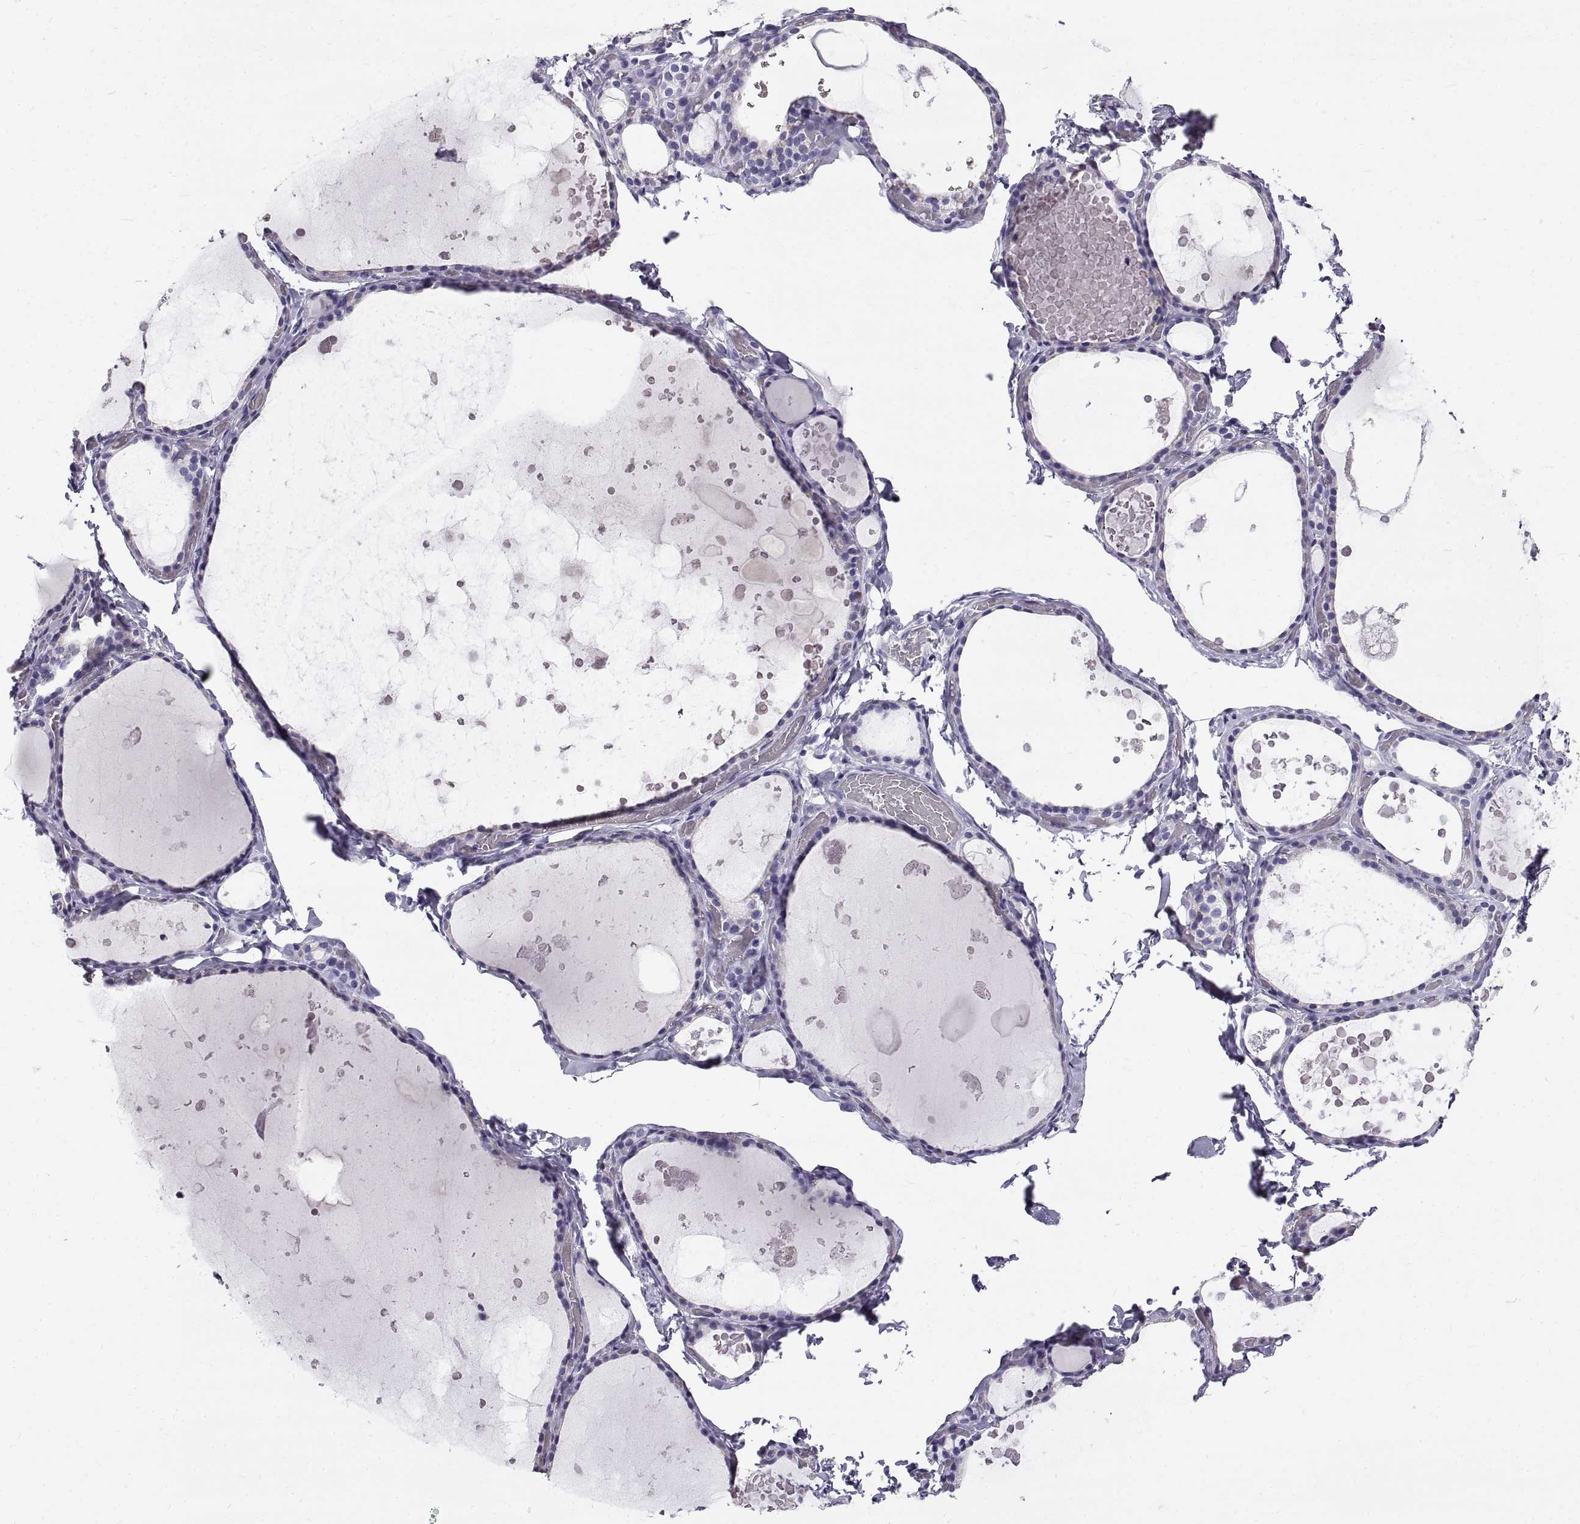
{"staining": {"intensity": "negative", "quantity": "none", "location": "none"}, "tissue": "thyroid gland", "cell_type": "Glandular cells", "image_type": "normal", "snomed": [{"axis": "morphology", "description": "Normal tissue, NOS"}, {"axis": "topography", "description": "Thyroid gland"}], "caption": "Thyroid gland was stained to show a protein in brown. There is no significant expression in glandular cells. Brightfield microscopy of immunohistochemistry stained with DAB (3,3'-diaminobenzidine) (brown) and hematoxylin (blue), captured at high magnification.", "gene": "GNG12", "patient": {"sex": "female", "age": 56}}